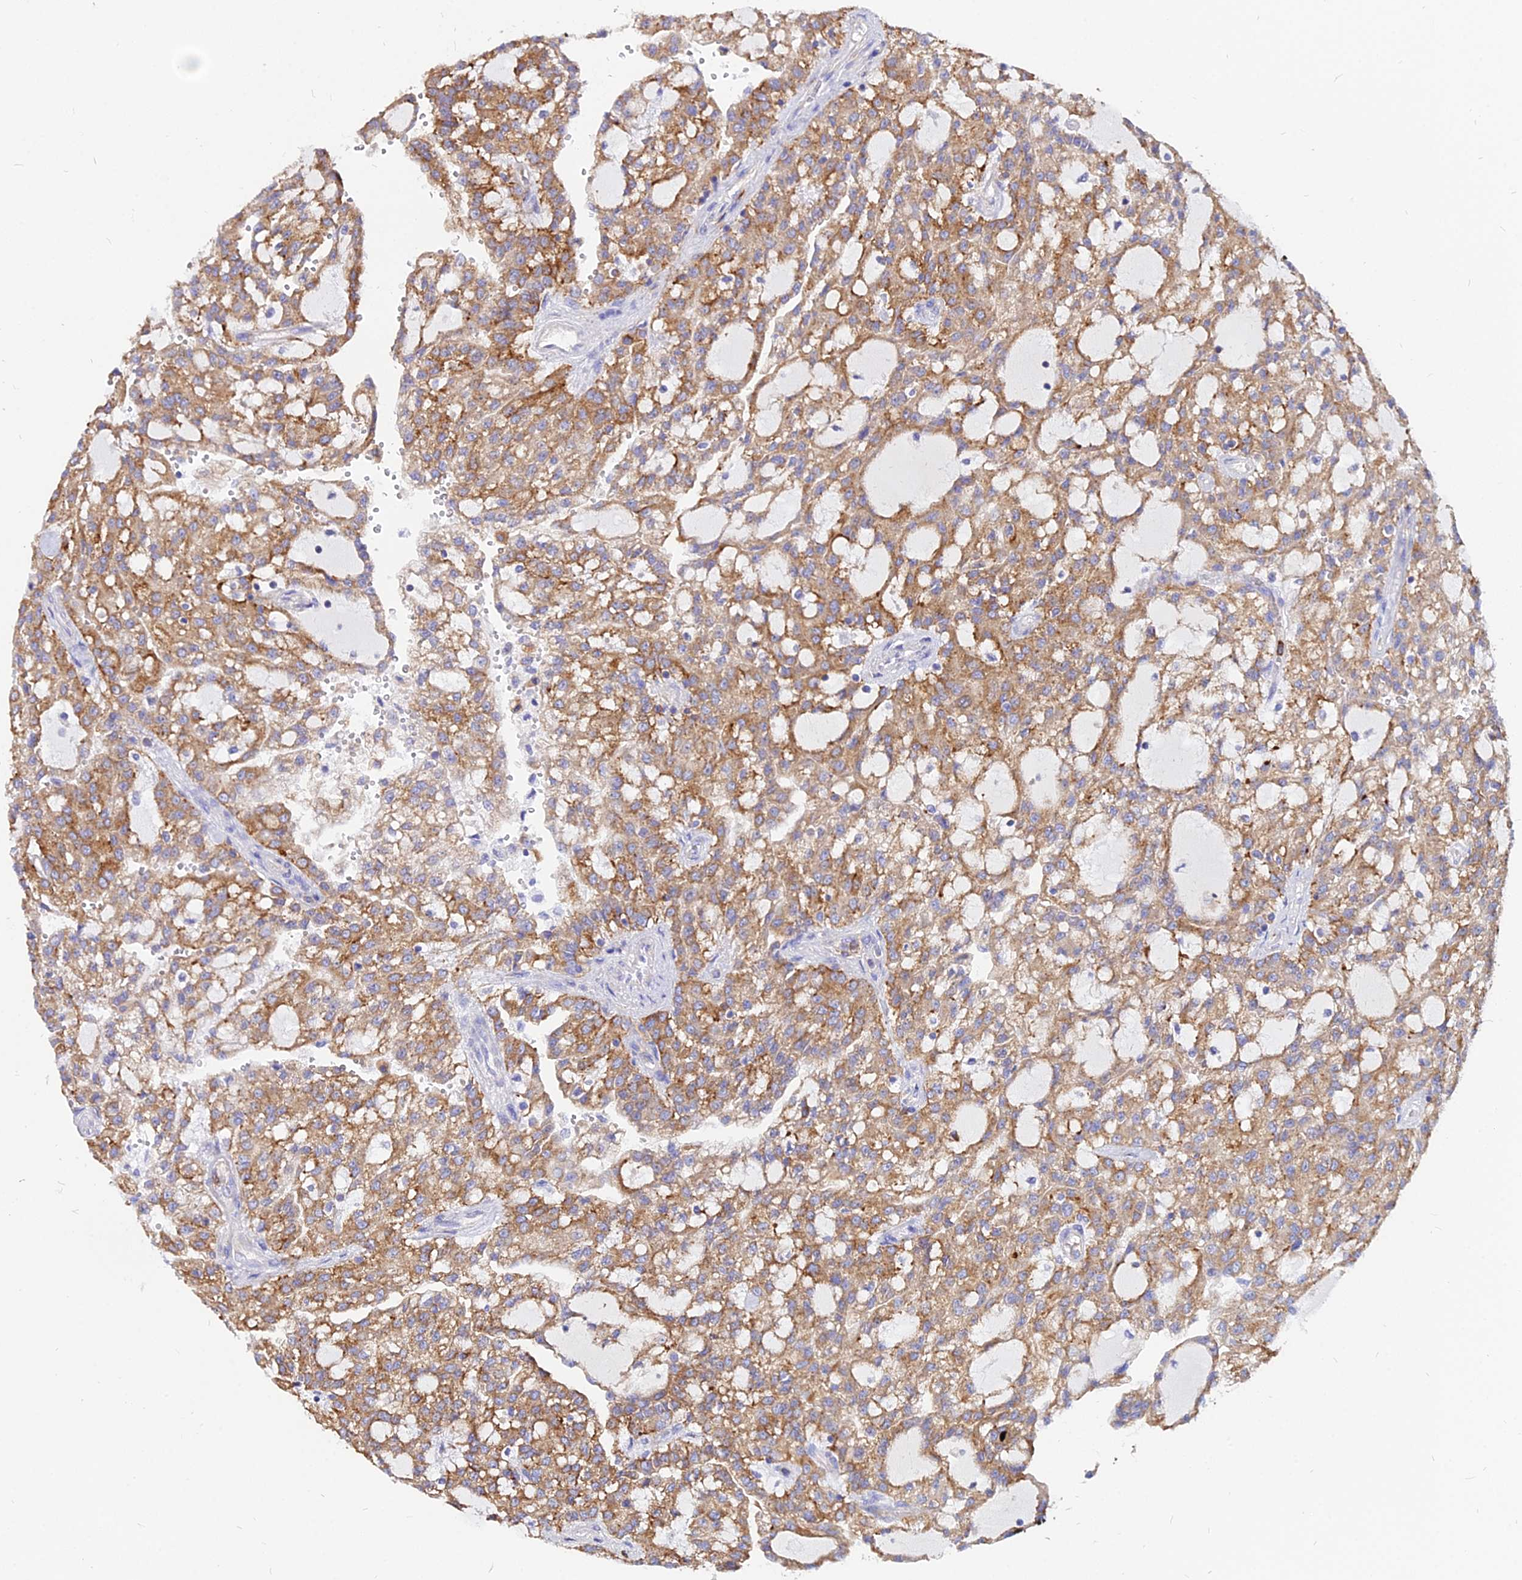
{"staining": {"intensity": "moderate", "quantity": ">75%", "location": "cytoplasmic/membranous"}, "tissue": "renal cancer", "cell_type": "Tumor cells", "image_type": "cancer", "snomed": [{"axis": "morphology", "description": "Adenocarcinoma, NOS"}, {"axis": "topography", "description": "Kidney"}], "caption": "Protein analysis of renal adenocarcinoma tissue exhibits moderate cytoplasmic/membranous positivity in about >75% of tumor cells.", "gene": "AGTRAP", "patient": {"sex": "male", "age": 63}}